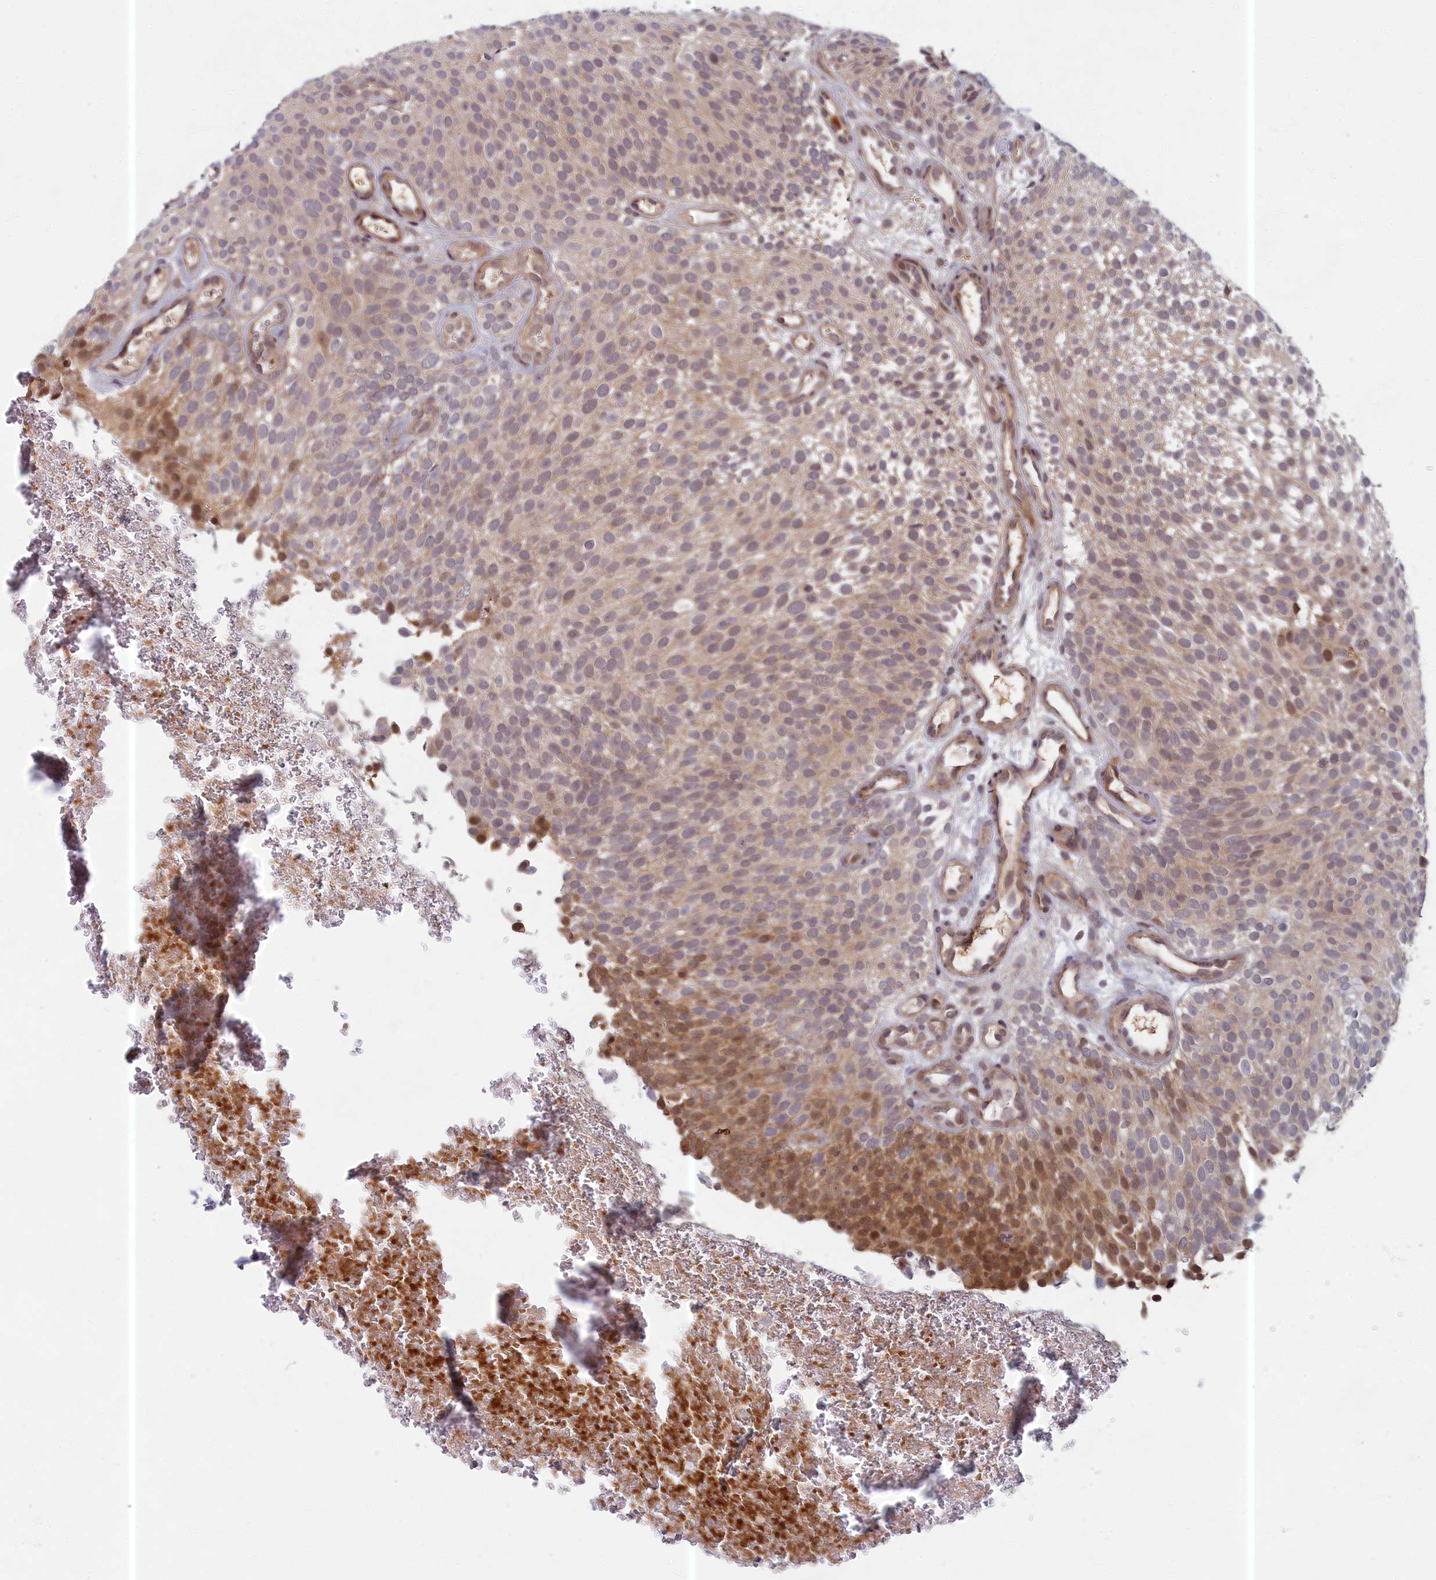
{"staining": {"intensity": "moderate", "quantity": "<25%", "location": "cytoplasmic/membranous"}, "tissue": "urothelial cancer", "cell_type": "Tumor cells", "image_type": "cancer", "snomed": [{"axis": "morphology", "description": "Urothelial carcinoma, Low grade"}, {"axis": "topography", "description": "Urinary bladder"}], "caption": "Immunohistochemical staining of urothelial carcinoma (low-grade) shows low levels of moderate cytoplasmic/membranous expression in approximately <25% of tumor cells.", "gene": "EARS2", "patient": {"sex": "male", "age": 78}}